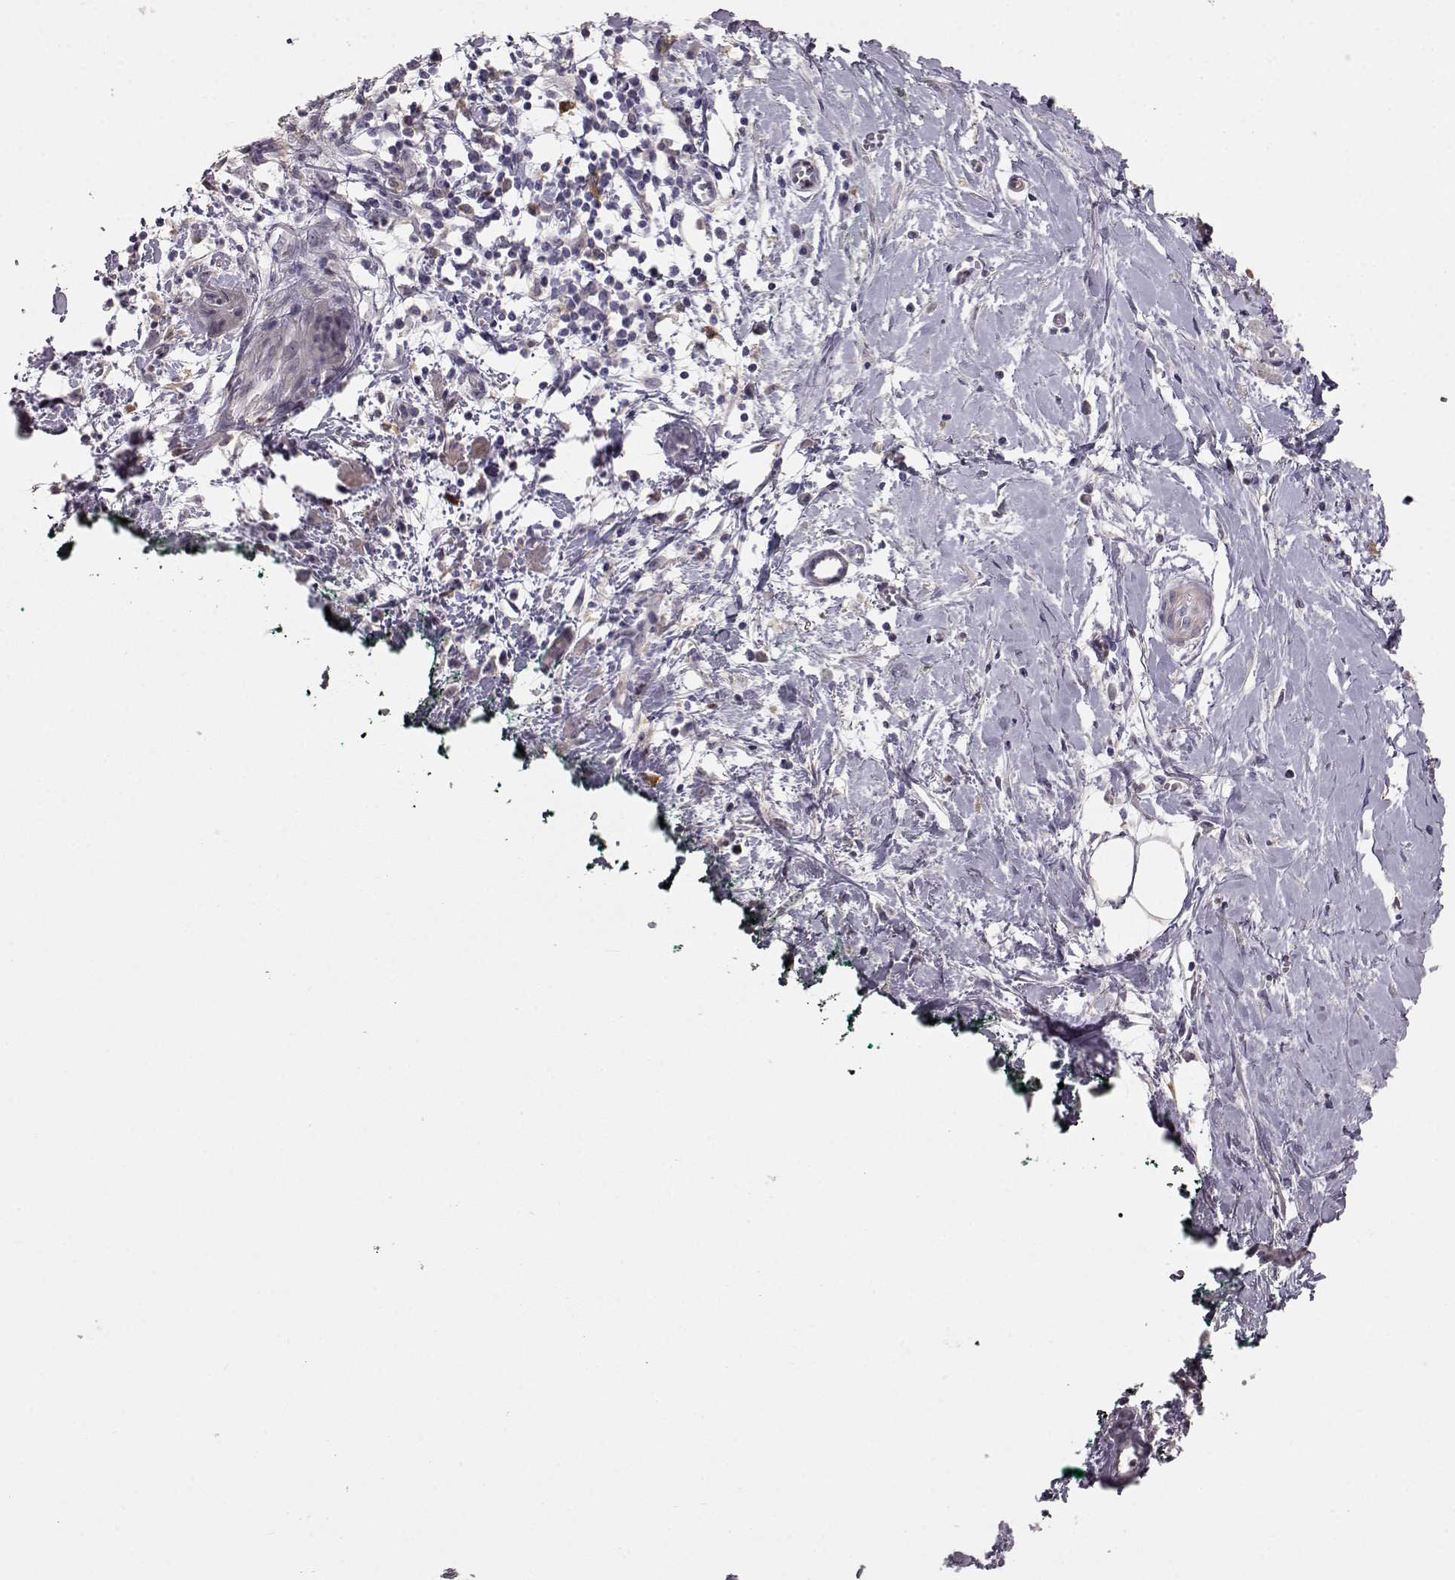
{"staining": {"intensity": "negative", "quantity": "none", "location": "none"}, "tissue": "pancreatic cancer", "cell_type": "Tumor cells", "image_type": "cancer", "snomed": [{"axis": "morphology", "description": "Normal tissue, NOS"}, {"axis": "morphology", "description": "Adenocarcinoma, NOS"}, {"axis": "topography", "description": "Lymph node"}, {"axis": "topography", "description": "Pancreas"}], "caption": "IHC of pancreatic cancer (adenocarcinoma) exhibits no expression in tumor cells.", "gene": "GPR50", "patient": {"sex": "female", "age": 58}}